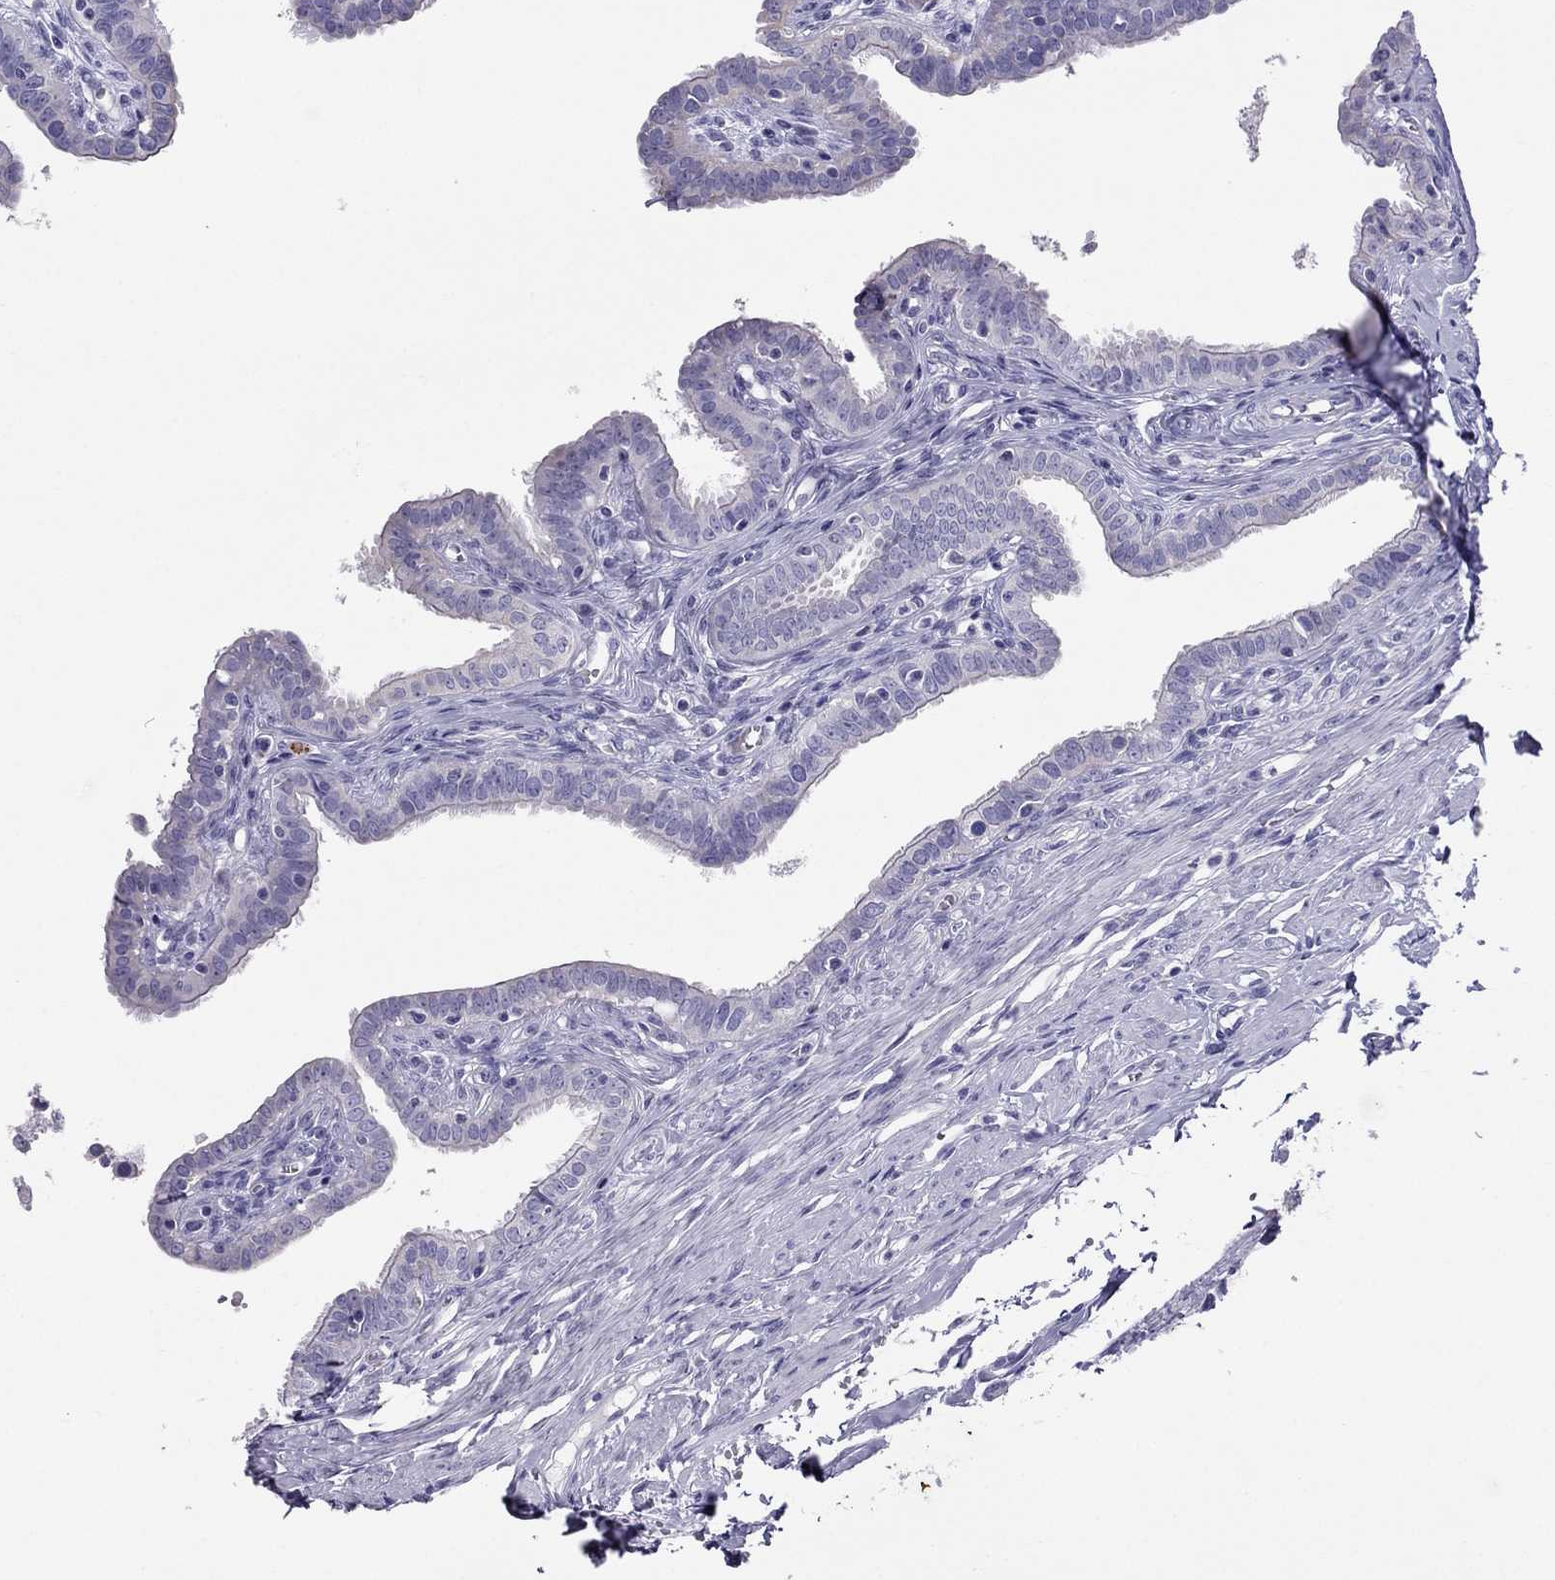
{"staining": {"intensity": "negative", "quantity": "none", "location": "none"}, "tissue": "fallopian tube", "cell_type": "Glandular cells", "image_type": "normal", "snomed": [{"axis": "morphology", "description": "Normal tissue, NOS"}, {"axis": "morphology", "description": "Carcinoma, endometroid"}, {"axis": "topography", "description": "Fallopian tube"}, {"axis": "topography", "description": "Ovary"}], "caption": "An image of human fallopian tube is negative for staining in glandular cells.", "gene": "MAEL", "patient": {"sex": "female", "age": 42}}